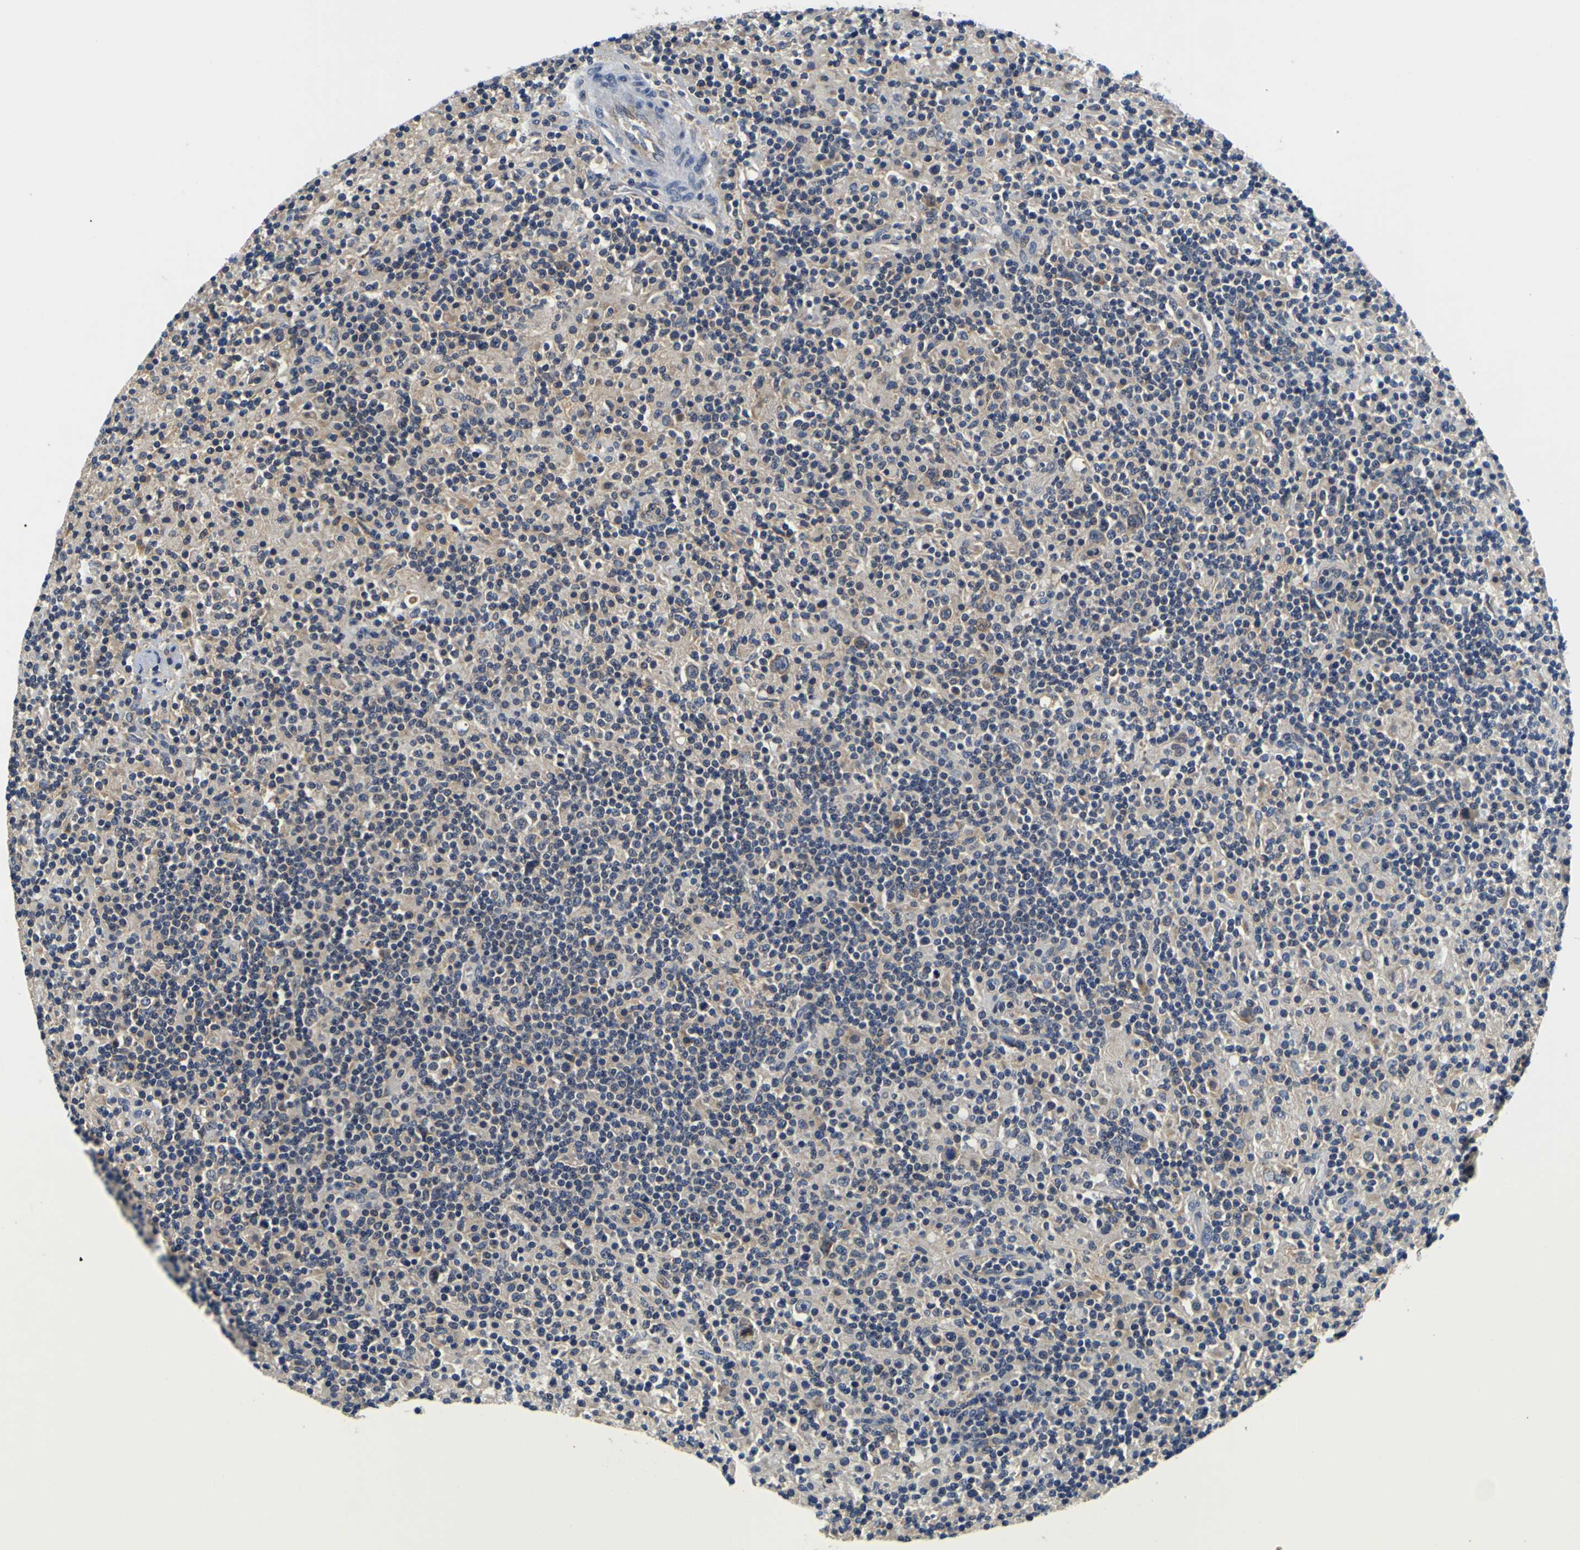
{"staining": {"intensity": "negative", "quantity": "none", "location": "none"}, "tissue": "lymphoma", "cell_type": "Tumor cells", "image_type": "cancer", "snomed": [{"axis": "morphology", "description": "Hodgkin's disease, NOS"}, {"axis": "topography", "description": "Lymph node"}], "caption": "IHC of lymphoma exhibits no positivity in tumor cells.", "gene": "EPHB4", "patient": {"sex": "male", "age": 70}}